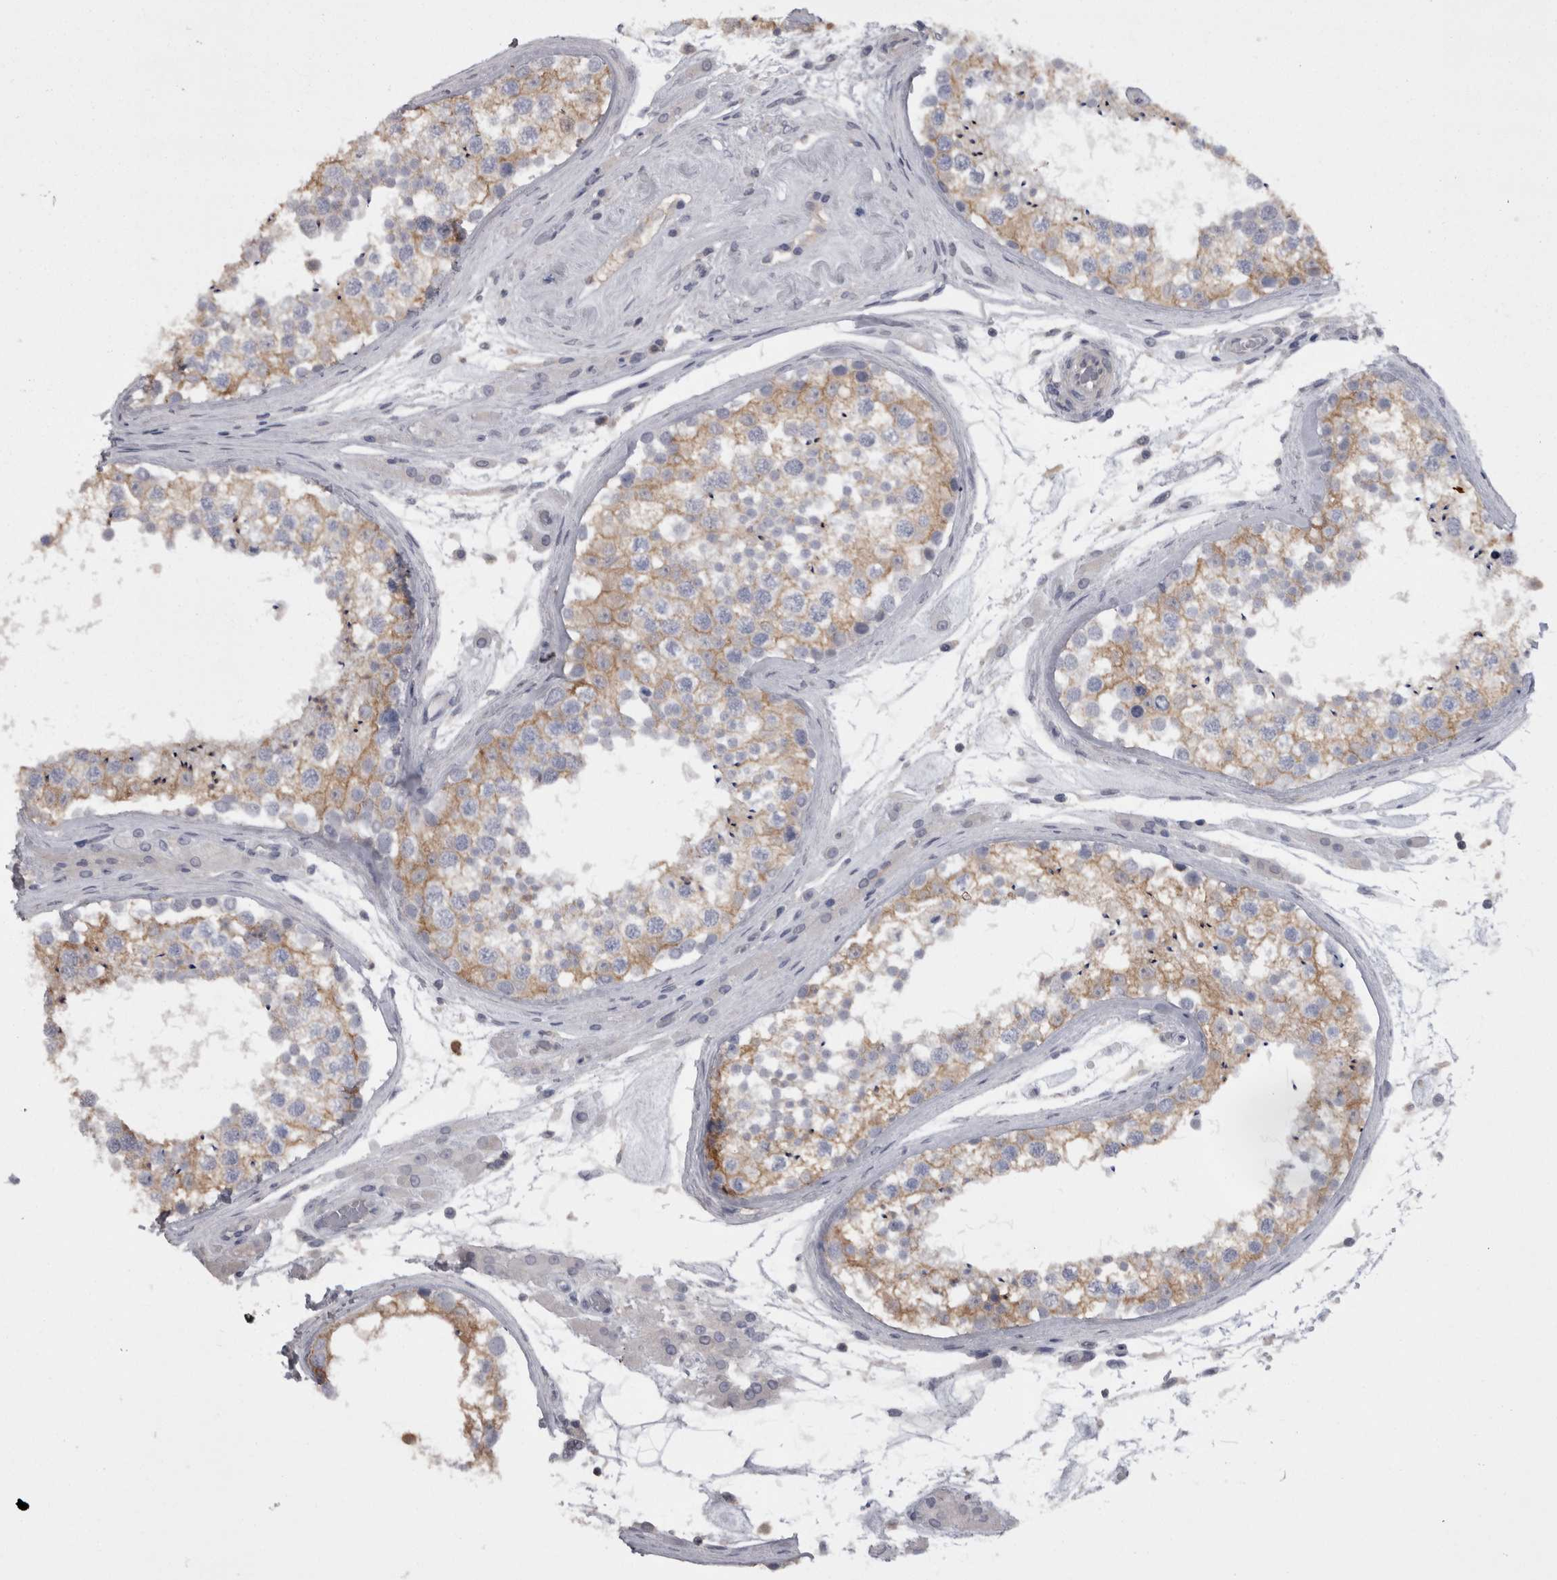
{"staining": {"intensity": "weak", "quantity": "25%-75%", "location": "cytoplasmic/membranous"}, "tissue": "testis", "cell_type": "Cells in seminiferous ducts", "image_type": "normal", "snomed": [{"axis": "morphology", "description": "Normal tissue, NOS"}, {"axis": "topography", "description": "Testis"}], "caption": "High-power microscopy captured an immunohistochemistry micrograph of unremarkable testis, revealing weak cytoplasmic/membranous staining in approximately 25%-75% of cells in seminiferous ducts.", "gene": "CAMK2D", "patient": {"sex": "male", "age": 46}}